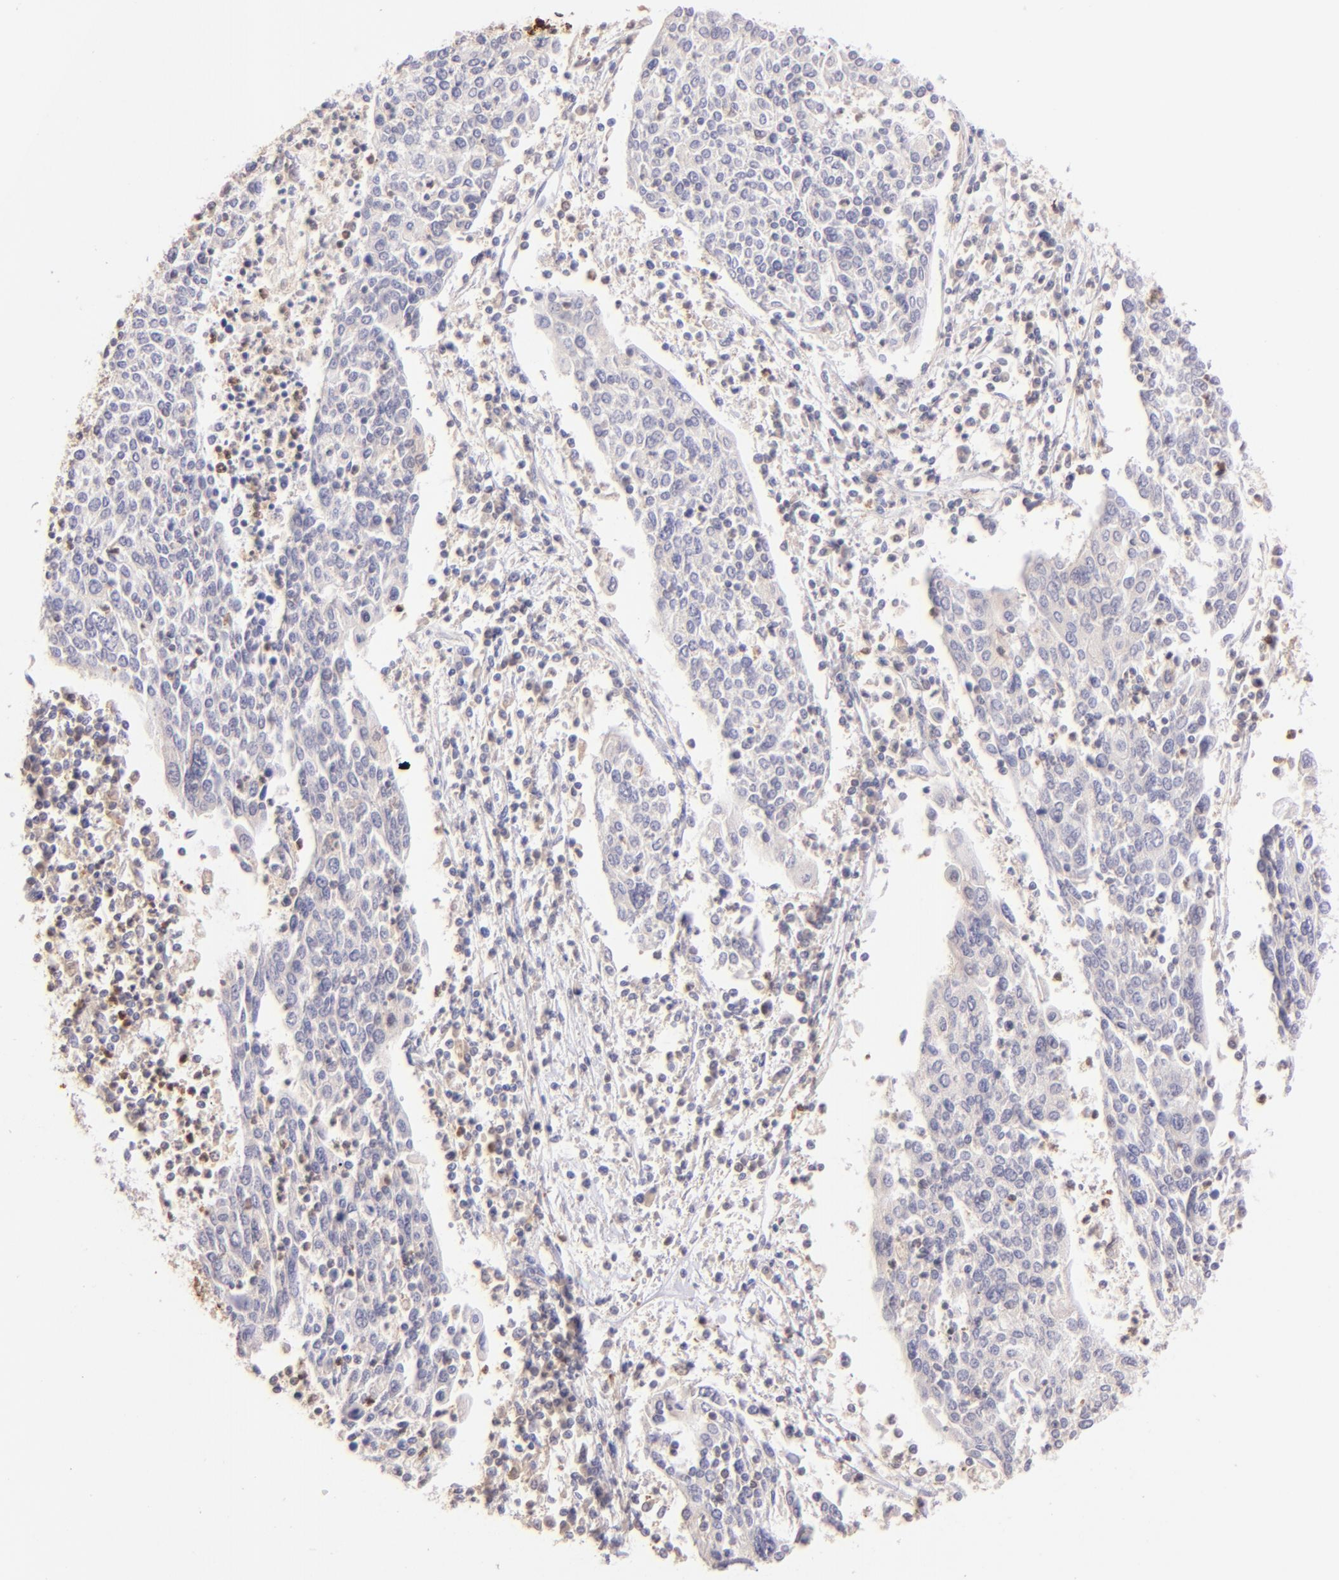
{"staining": {"intensity": "negative", "quantity": "none", "location": "none"}, "tissue": "cervical cancer", "cell_type": "Tumor cells", "image_type": "cancer", "snomed": [{"axis": "morphology", "description": "Squamous cell carcinoma, NOS"}, {"axis": "topography", "description": "Cervix"}], "caption": "This is a micrograph of IHC staining of cervical cancer, which shows no expression in tumor cells. (DAB (3,3'-diaminobenzidine) IHC with hematoxylin counter stain).", "gene": "BTK", "patient": {"sex": "female", "age": 40}}